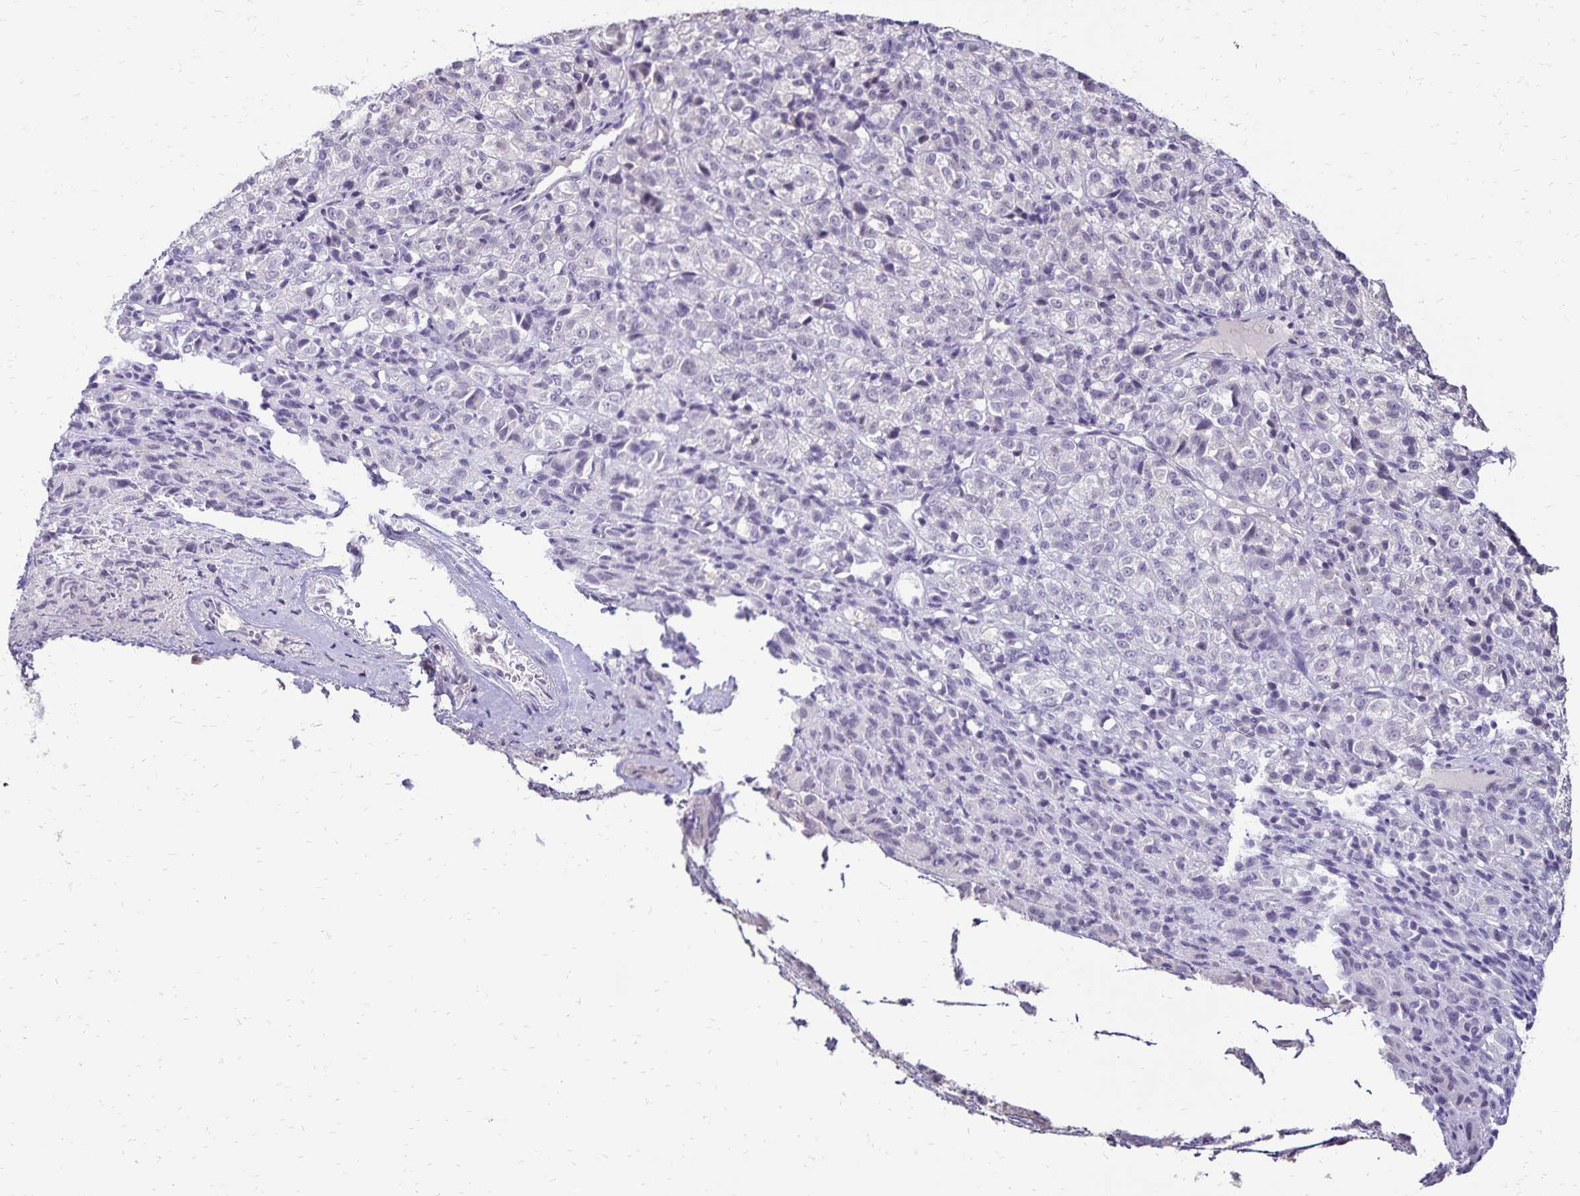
{"staining": {"intensity": "negative", "quantity": "none", "location": "none"}, "tissue": "melanoma", "cell_type": "Tumor cells", "image_type": "cancer", "snomed": [{"axis": "morphology", "description": "Malignant melanoma, Metastatic site"}, {"axis": "topography", "description": "Brain"}], "caption": "Photomicrograph shows no significant protein expression in tumor cells of melanoma. The staining is performed using DAB (3,3'-diaminobenzidine) brown chromogen with nuclei counter-stained in using hematoxylin.", "gene": "POLB", "patient": {"sex": "female", "age": 56}}